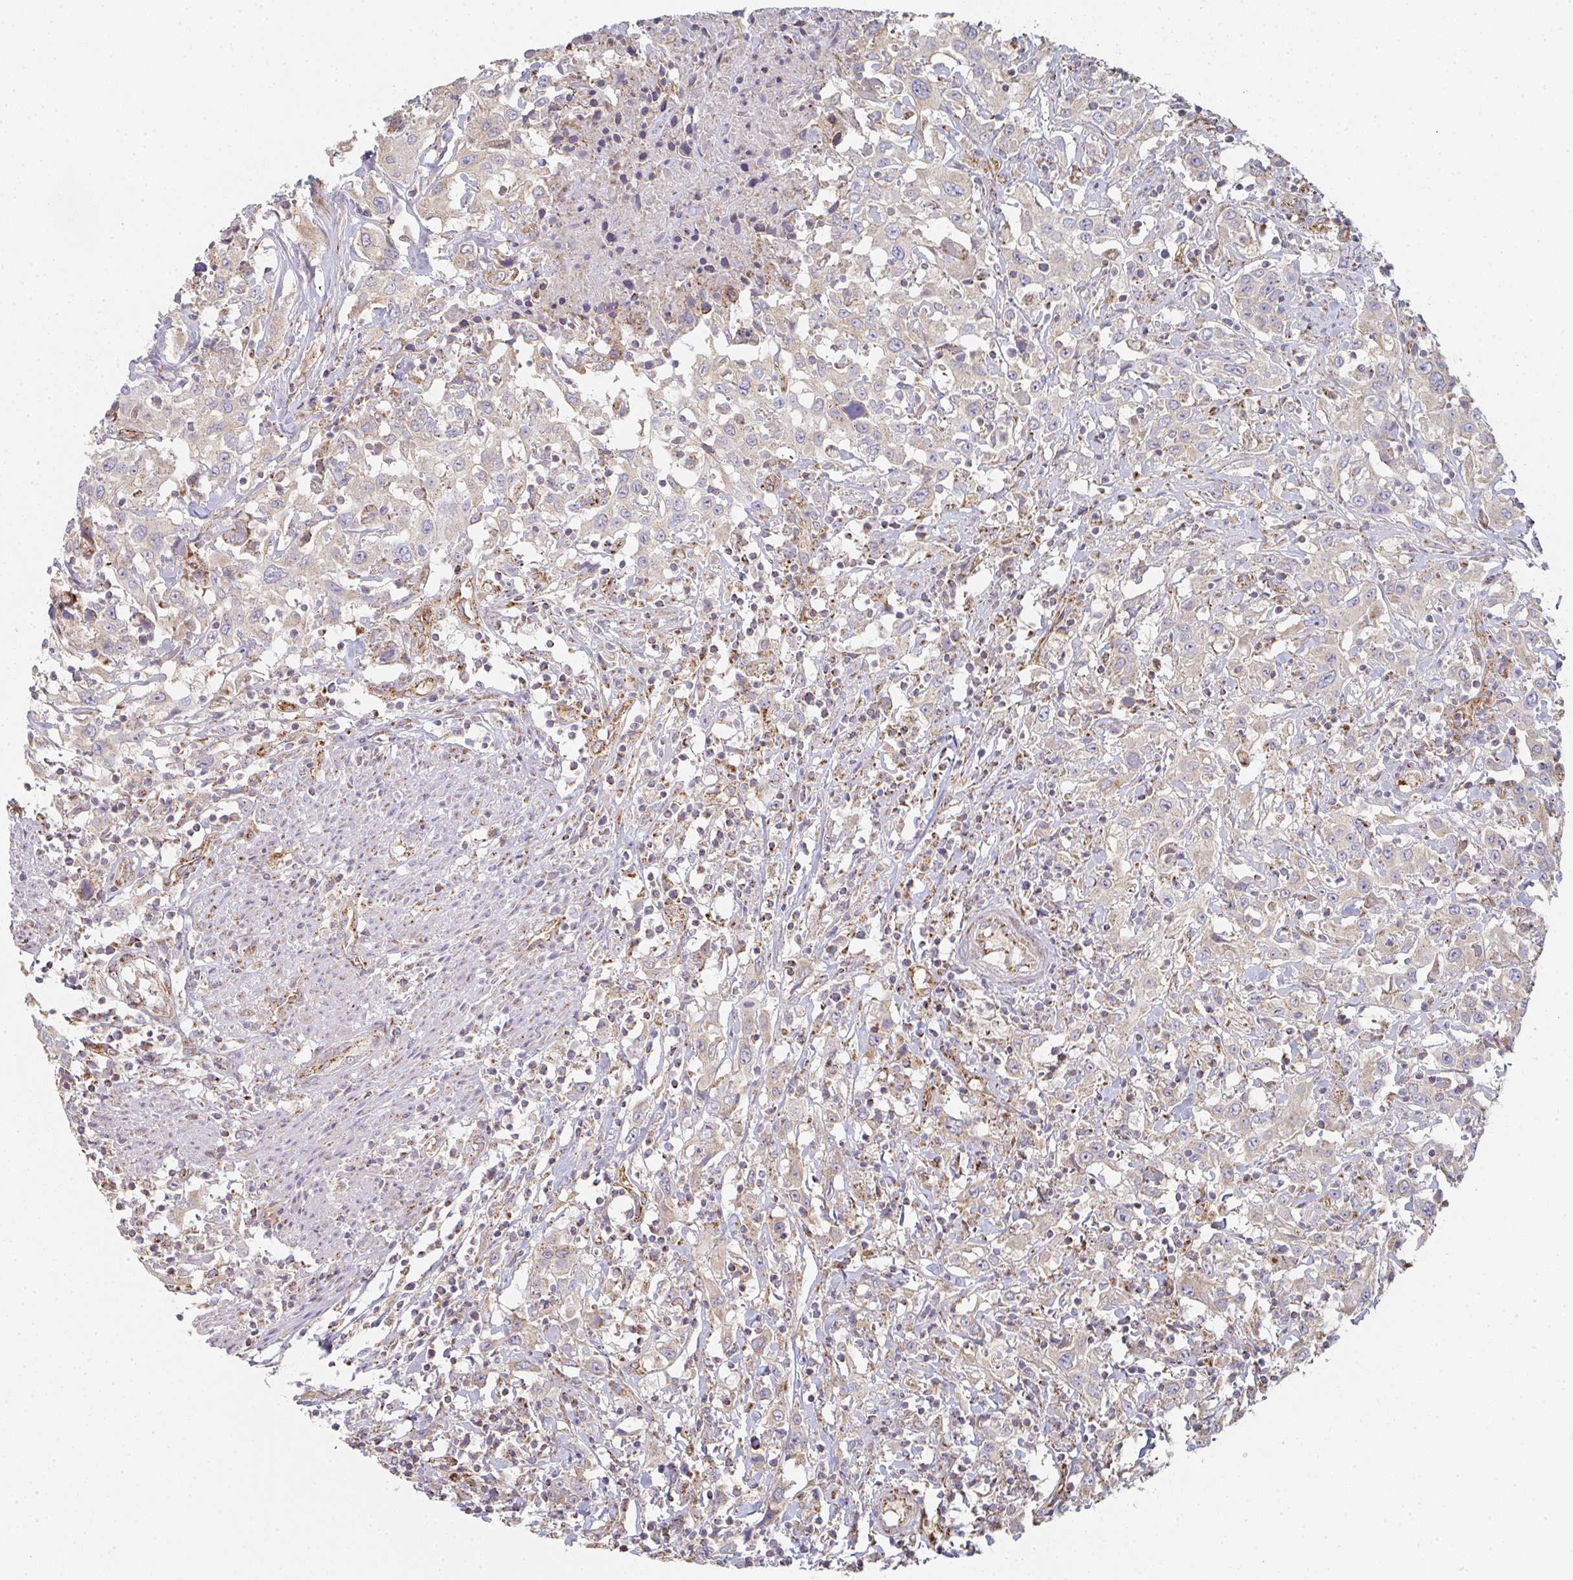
{"staining": {"intensity": "weak", "quantity": "<25%", "location": "cytoplasmic/membranous"}, "tissue": "urothelial cancer", "cell_type": "Tumor cells", "image_type": "cancer", "snomed": [{"axis": "morphology", "description": "Urothelial carcinoma, High grade"}, {"axis": "topography", "description": "Urinary bladder"}], "caption": "A high-resolution image shows immunohistochemistry (IHC) staining of high-grade urothelial carcinoma, which exhibits no significant expression in tumor cells.", "gene": "ZNF526", "patient": {"sex": "male", "age": 61}}